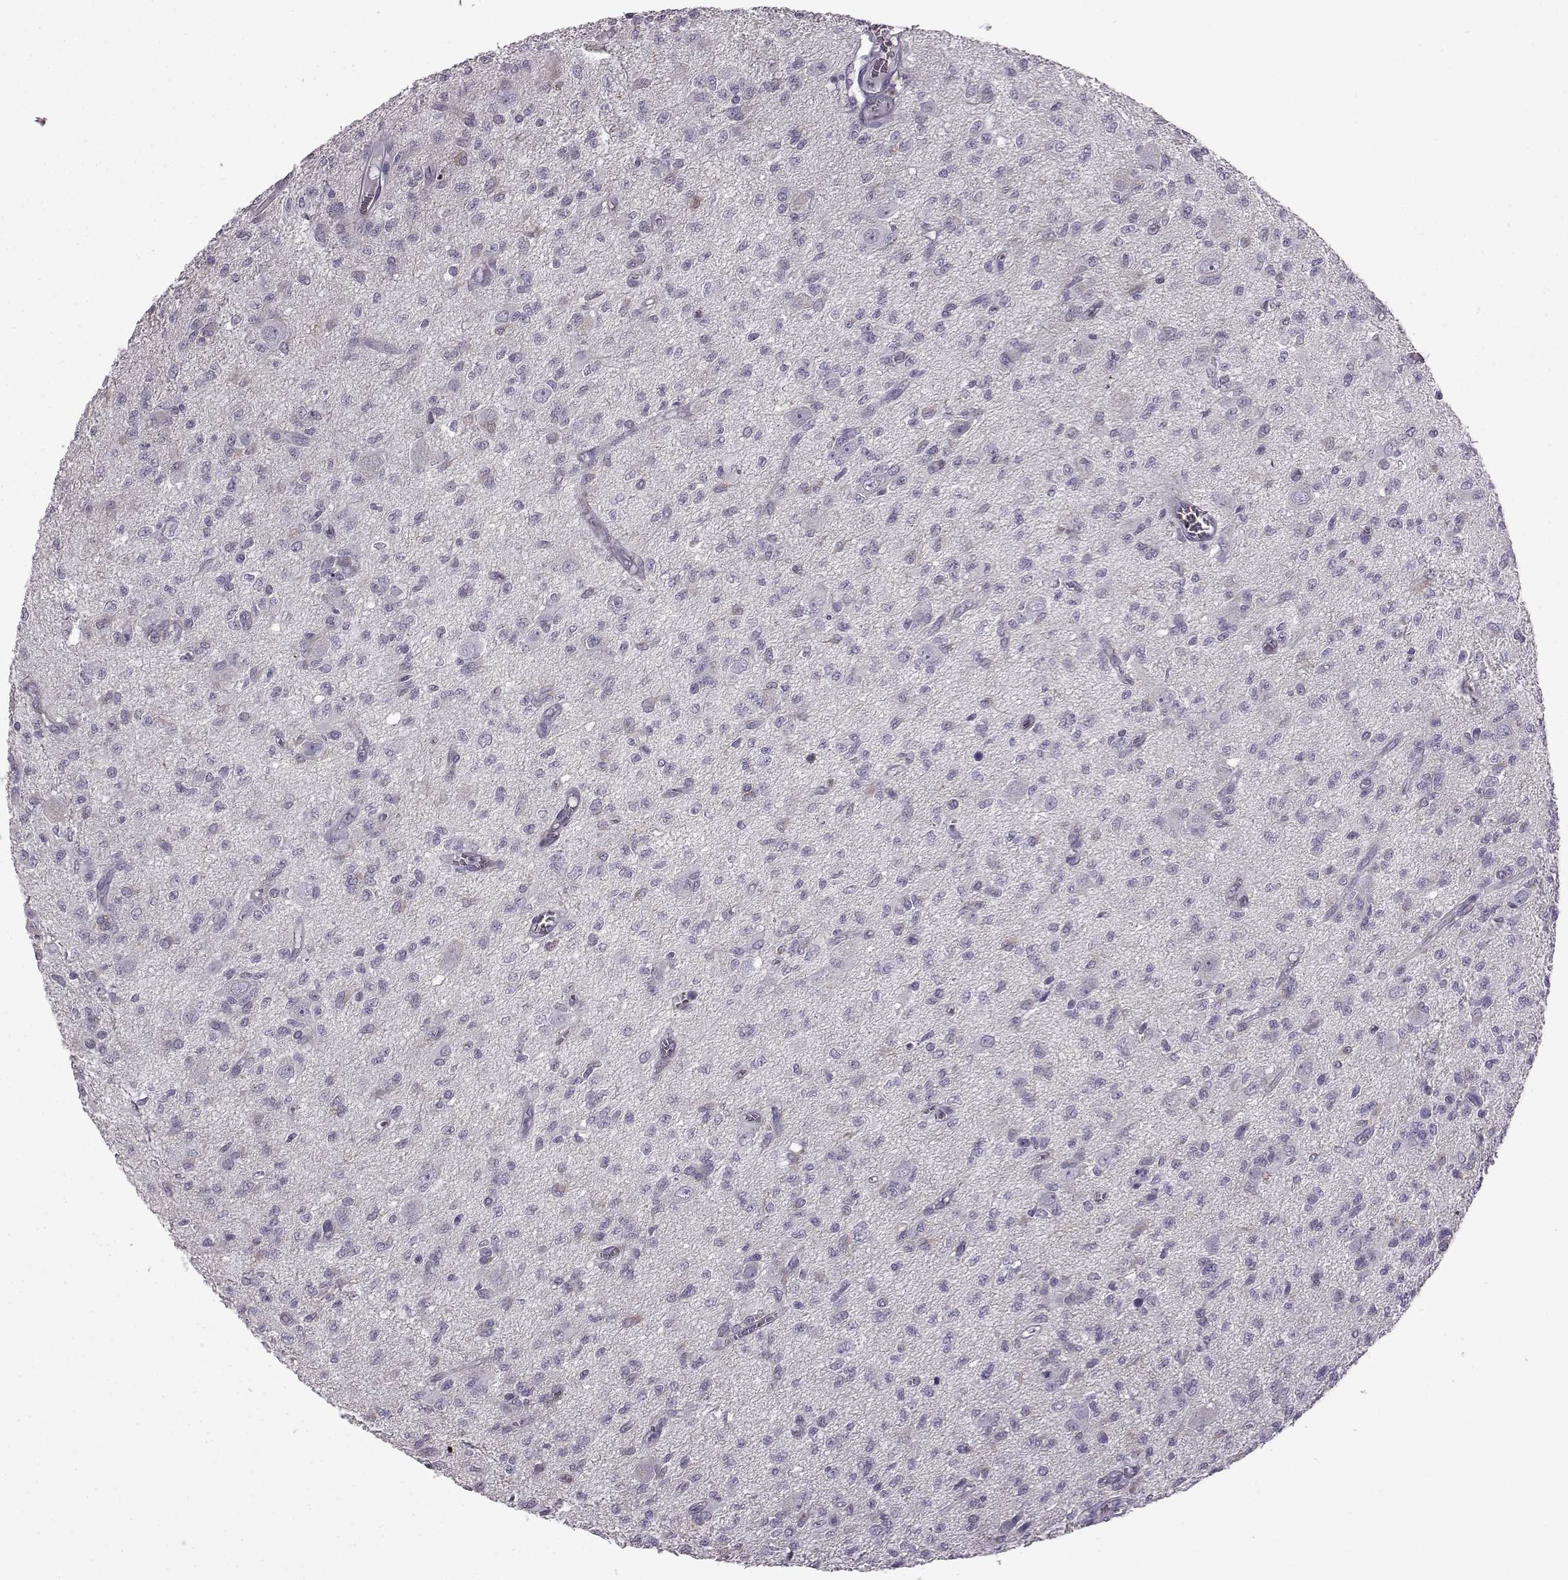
{"staining": {"intensity": "negative", "quantity": "none", "location": "none"}, "tissue": "glioma", "cell_type": "Tumor cells", "image_type": "cancer", "snomed": [{"axis": "morphology", "description": "Glioma, malignant, Low grade"}, {"axis": "topography", "description": "Brain"}], "caption": "Protein analysis of glioma displays no significant expression in tumor cells. Nuclei are stained in blue.", "gene": "SLC28A2", "patient": {"sex": "male", "age": 64}}